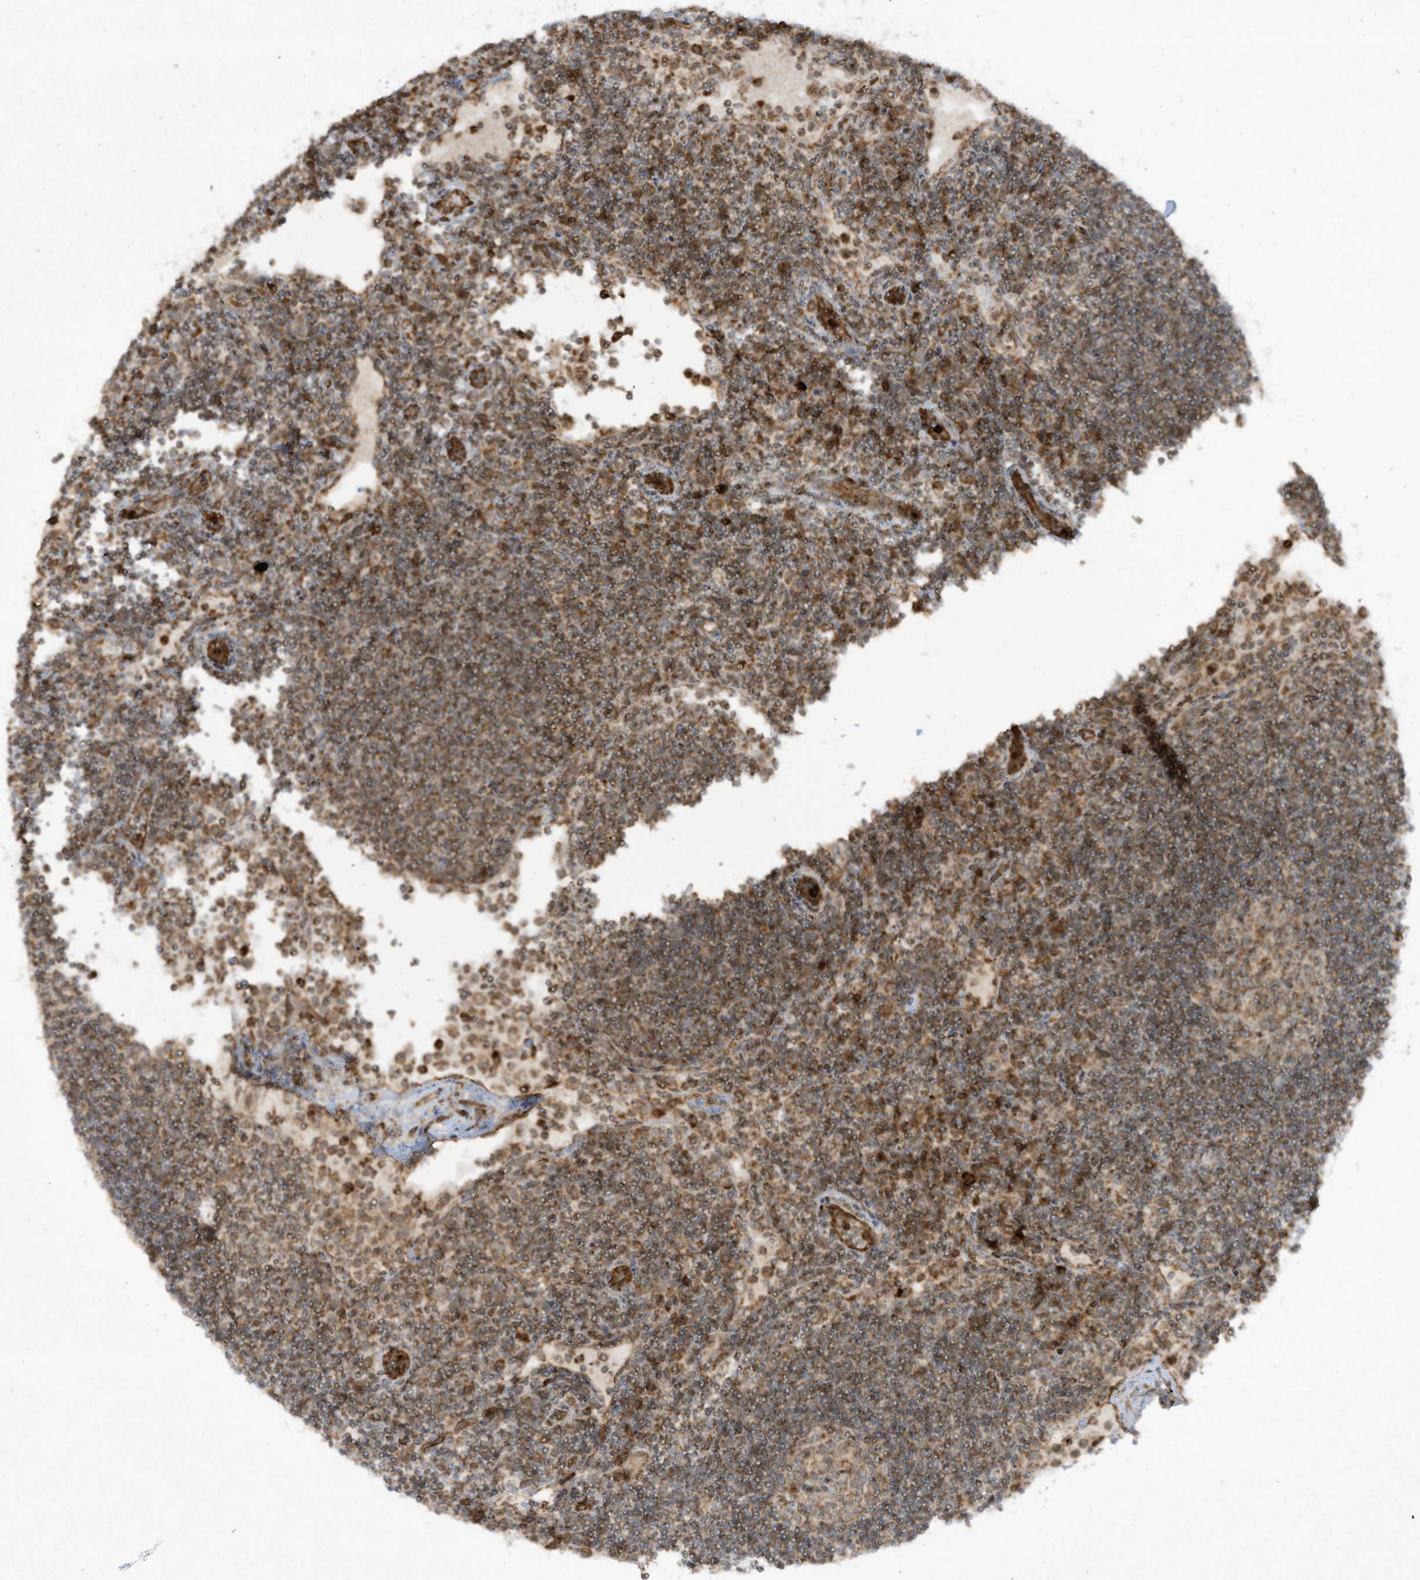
{"staining": {"intensity": "moderate", "quantity": "25%-75%", "location": "cytoplasmic/membranous"}, "tissue": "lymph node", "cell_type": "Germinal center cells", "image_type": "normal", "snomed": [{"axis": "morphology", "description": "Normal tissue, NOS"}, {"axis": "topography", "description": "Lymph node"}], "caption": "This histopathology image reveals IHC staining of benign lymph node, with medium moderate cytoplasmic/membranous staining in approximately 25%-75% of germinal center cells.", "gene": "CHRNA4", "patient": {"sex": "female", "age": 53}}